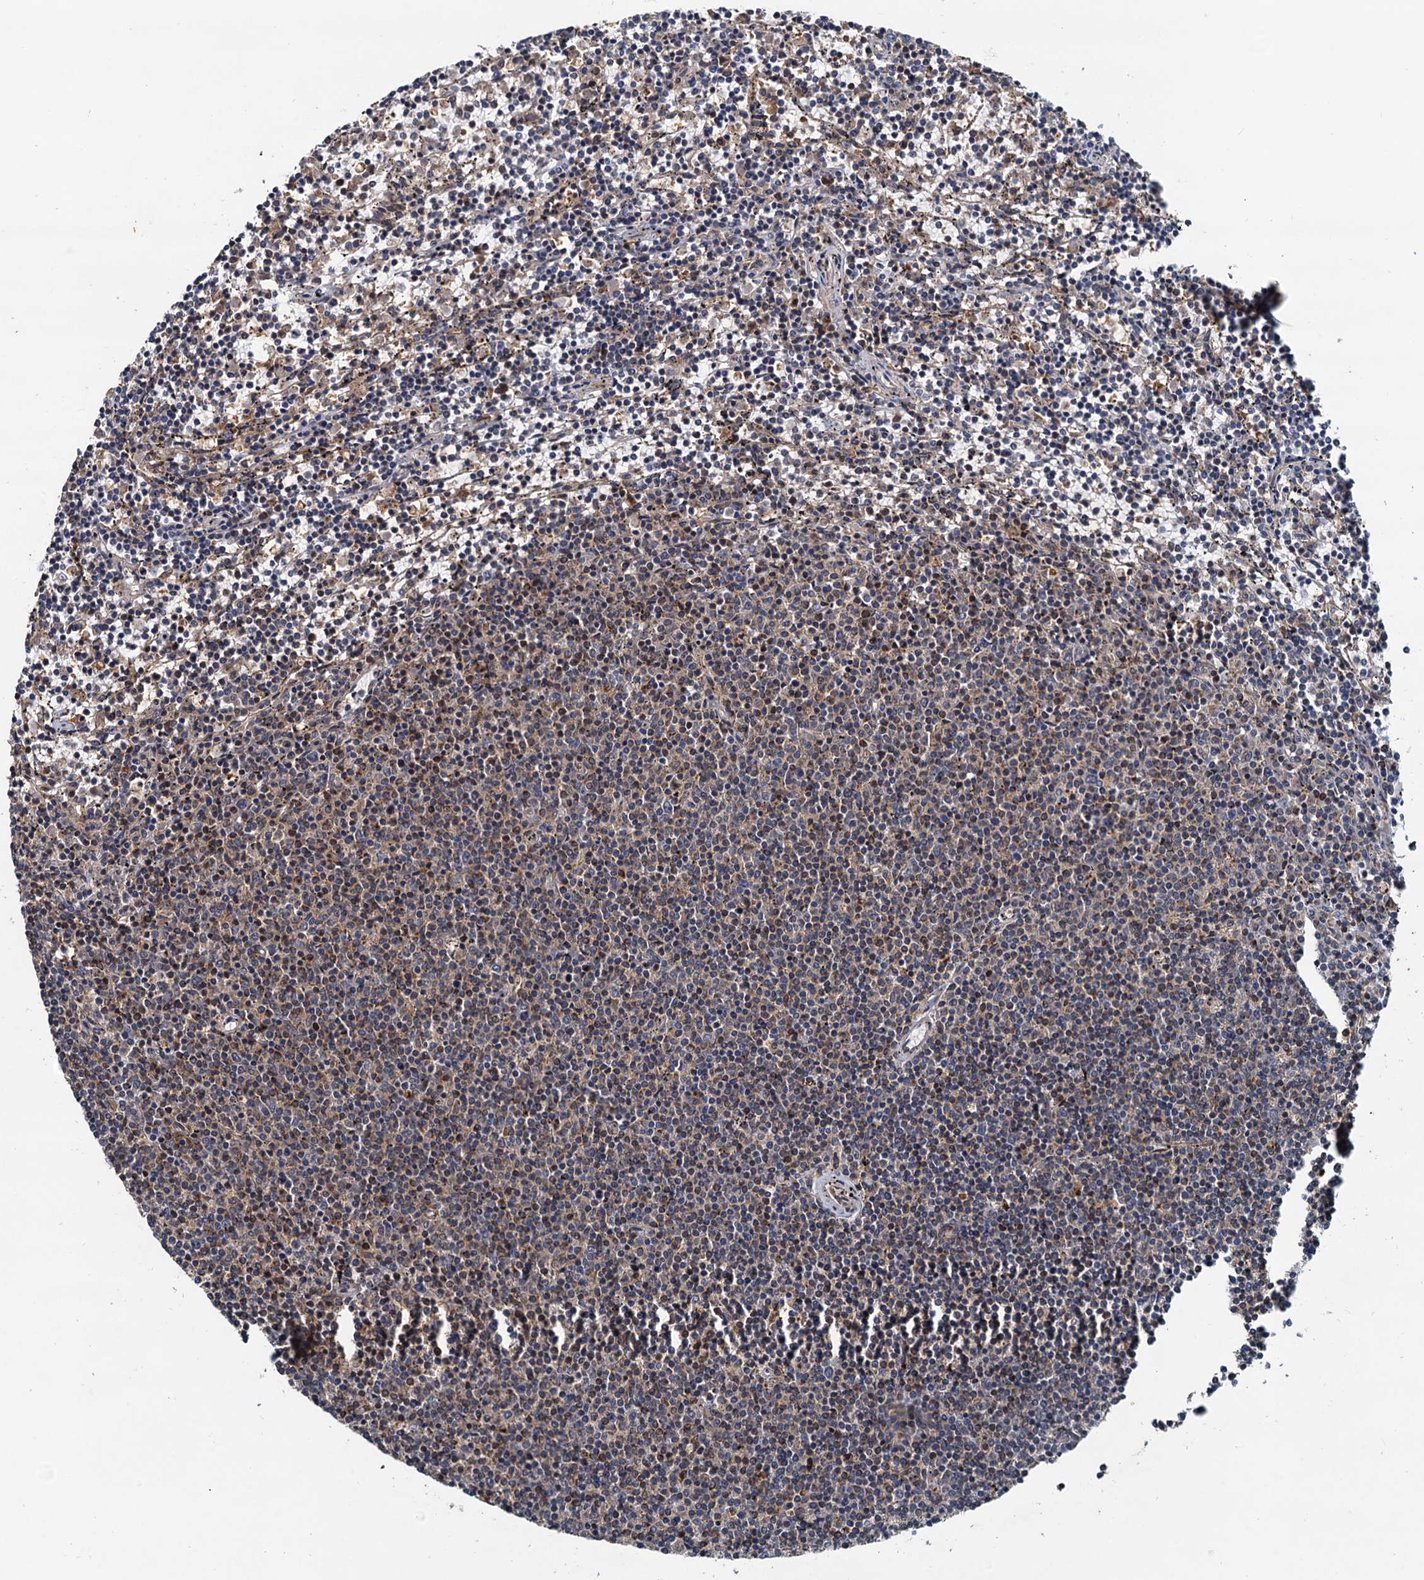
{"staining": {"intensity": "weak", "quantity": "25%-75%", "location": "cytoplasmic/membranous"}, "tissue": "lymphoma", "cell_type": "Tumor cells", "image_type": "cancer", "snomed": [{"axis": "morphology", "description": "Malignant lymphoma, non-Hodgkin's type, Low grade"}, {"axis": "topography", "description": "Spleen"}], "caption": "The histopathology image demonstrates staining of low-grade malignant lymphoma, non-Hodgkin's type, revealing weak cytoplasmic/membranous protein staining (brown color) within tumor cells.", "gene": "EFL1", "patient": {"sex": "female", "age": 50}}